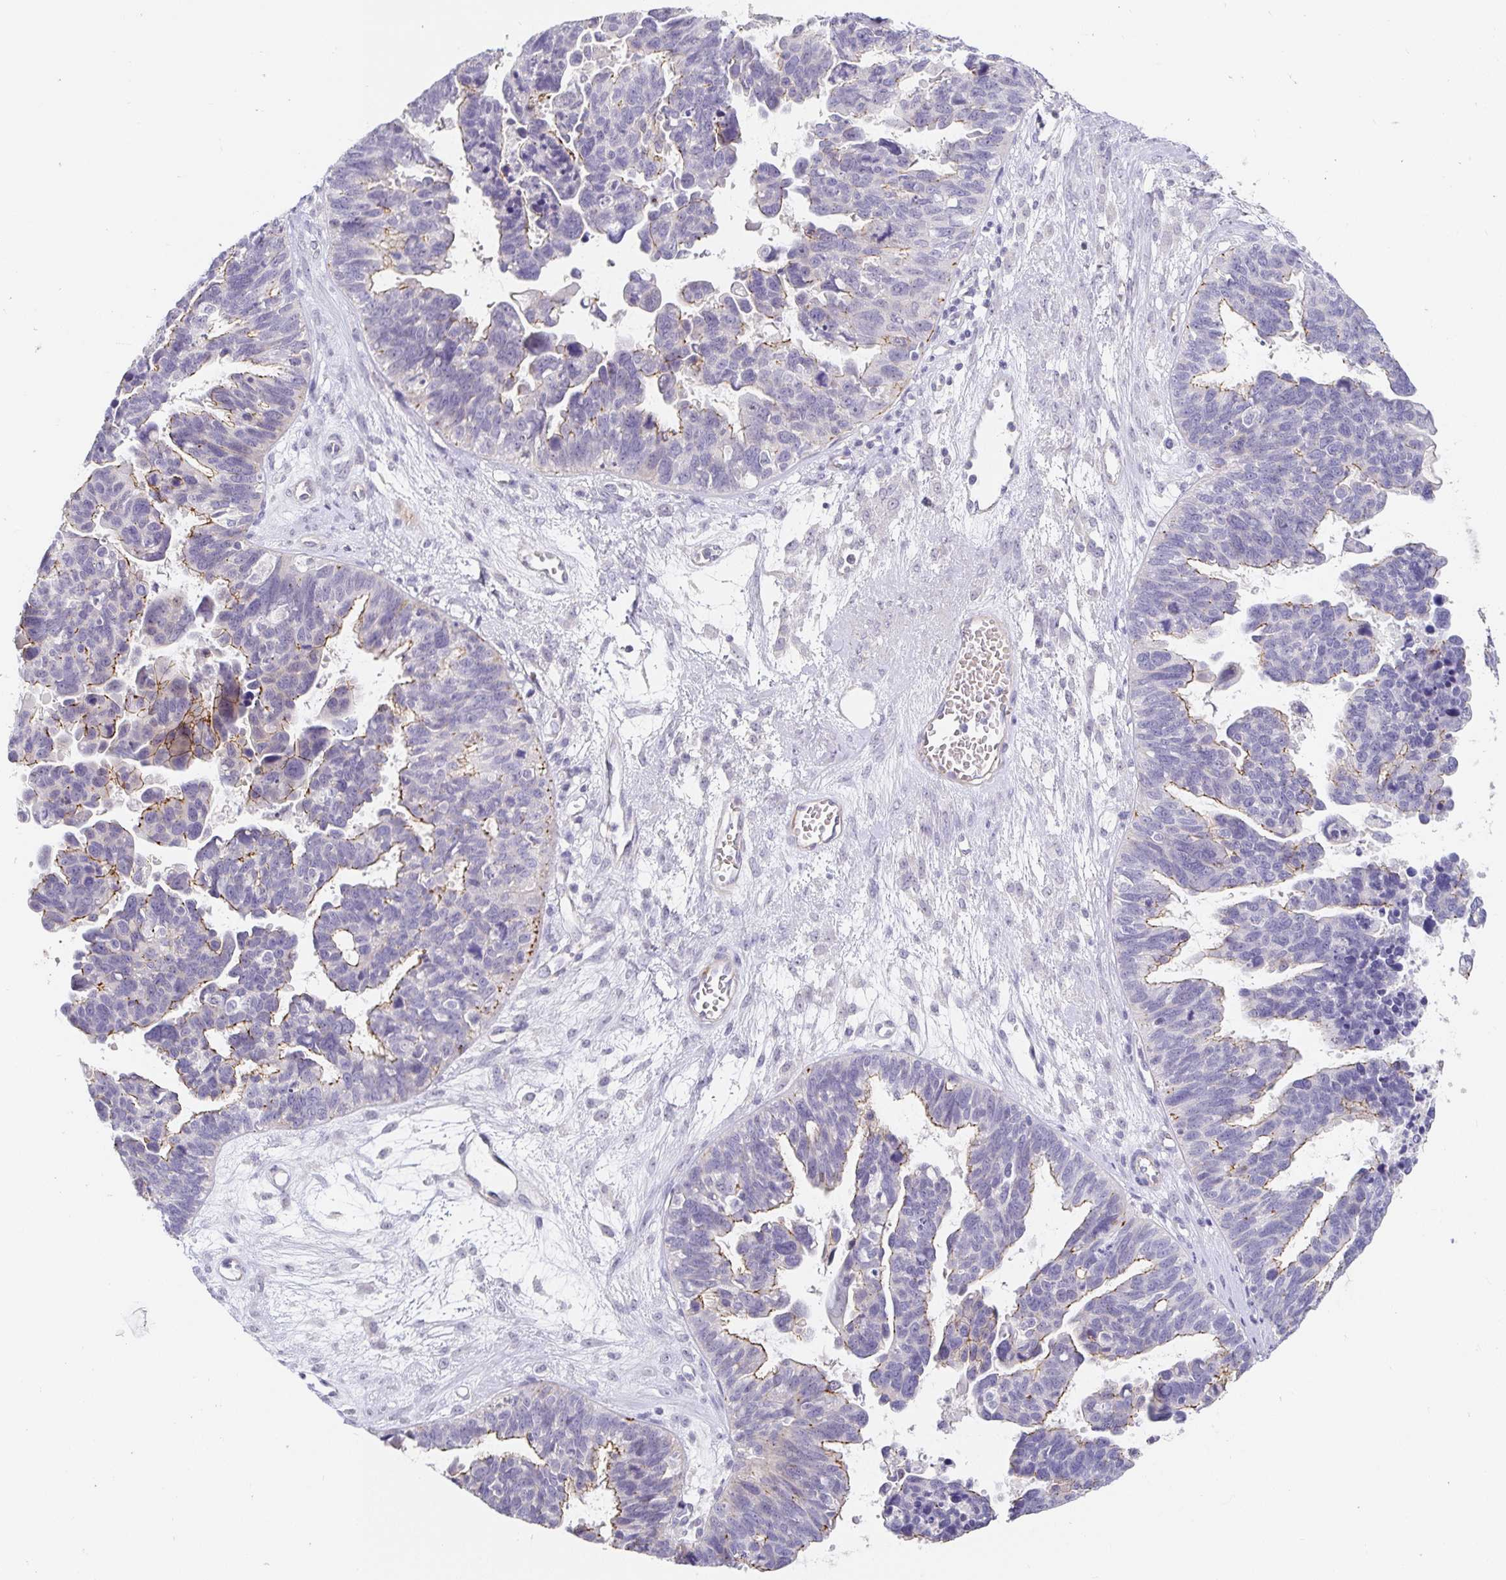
{"staining": {"intensity": "moderate", "quantity": "<25%", "location": "cytoplasmic/membranous"}, "tissue": "ovarian cancer", "cell_type": "Tumor cells", "image_type": "cancer", "snomed": [{"axis": "morphology", "description": "Cystadenocarcinoma, serous, NOS"}, {"axis": "topography", "description": "Ovary"}], "caption": "Immunohistochemistry (IHC) photomicrograph of human serous cystadenocarcinoma (ovarian) stained for a protein (brown), which displays low levels of moderate cytoplasmic/membranous staining in about <25% of tumor cells.", "gene": "PDX1", "patient": {"sex": "female", "age": 60}}